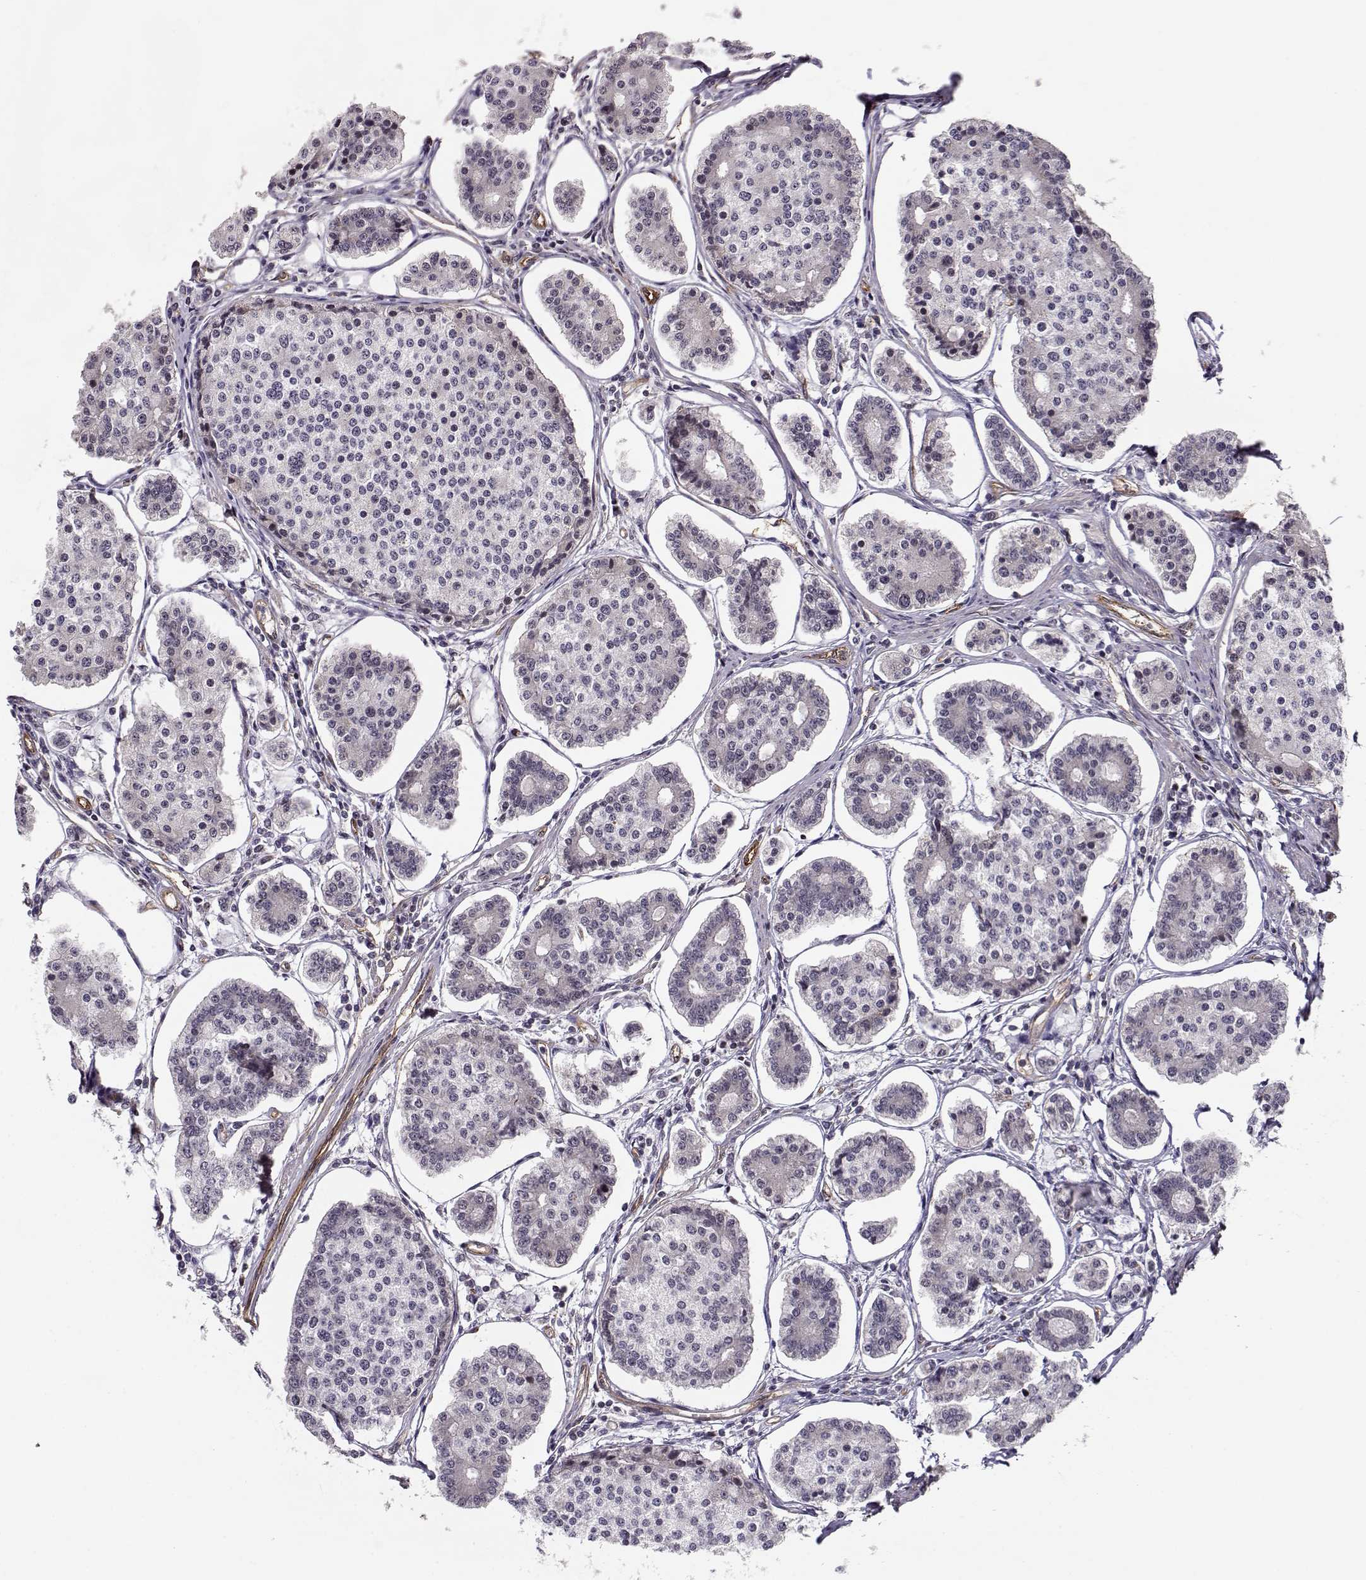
{"staining": {"intensity": "negative", "quantity": "none", "location": "none"}, "tissue": "carcinoid", "cell_type": "Tumor cells", "image_type": "cancer", "snomed": [{"axis": "morphology", "description": "Carcinoid, malignant, NOS"}, {"axis": "topography", "description": "Small intestine"}], "caption": "Tumor cells show no significant positivity in carcinoid.", "gene": "CIR1", "patient": {"sex": "female", "age": 65}}